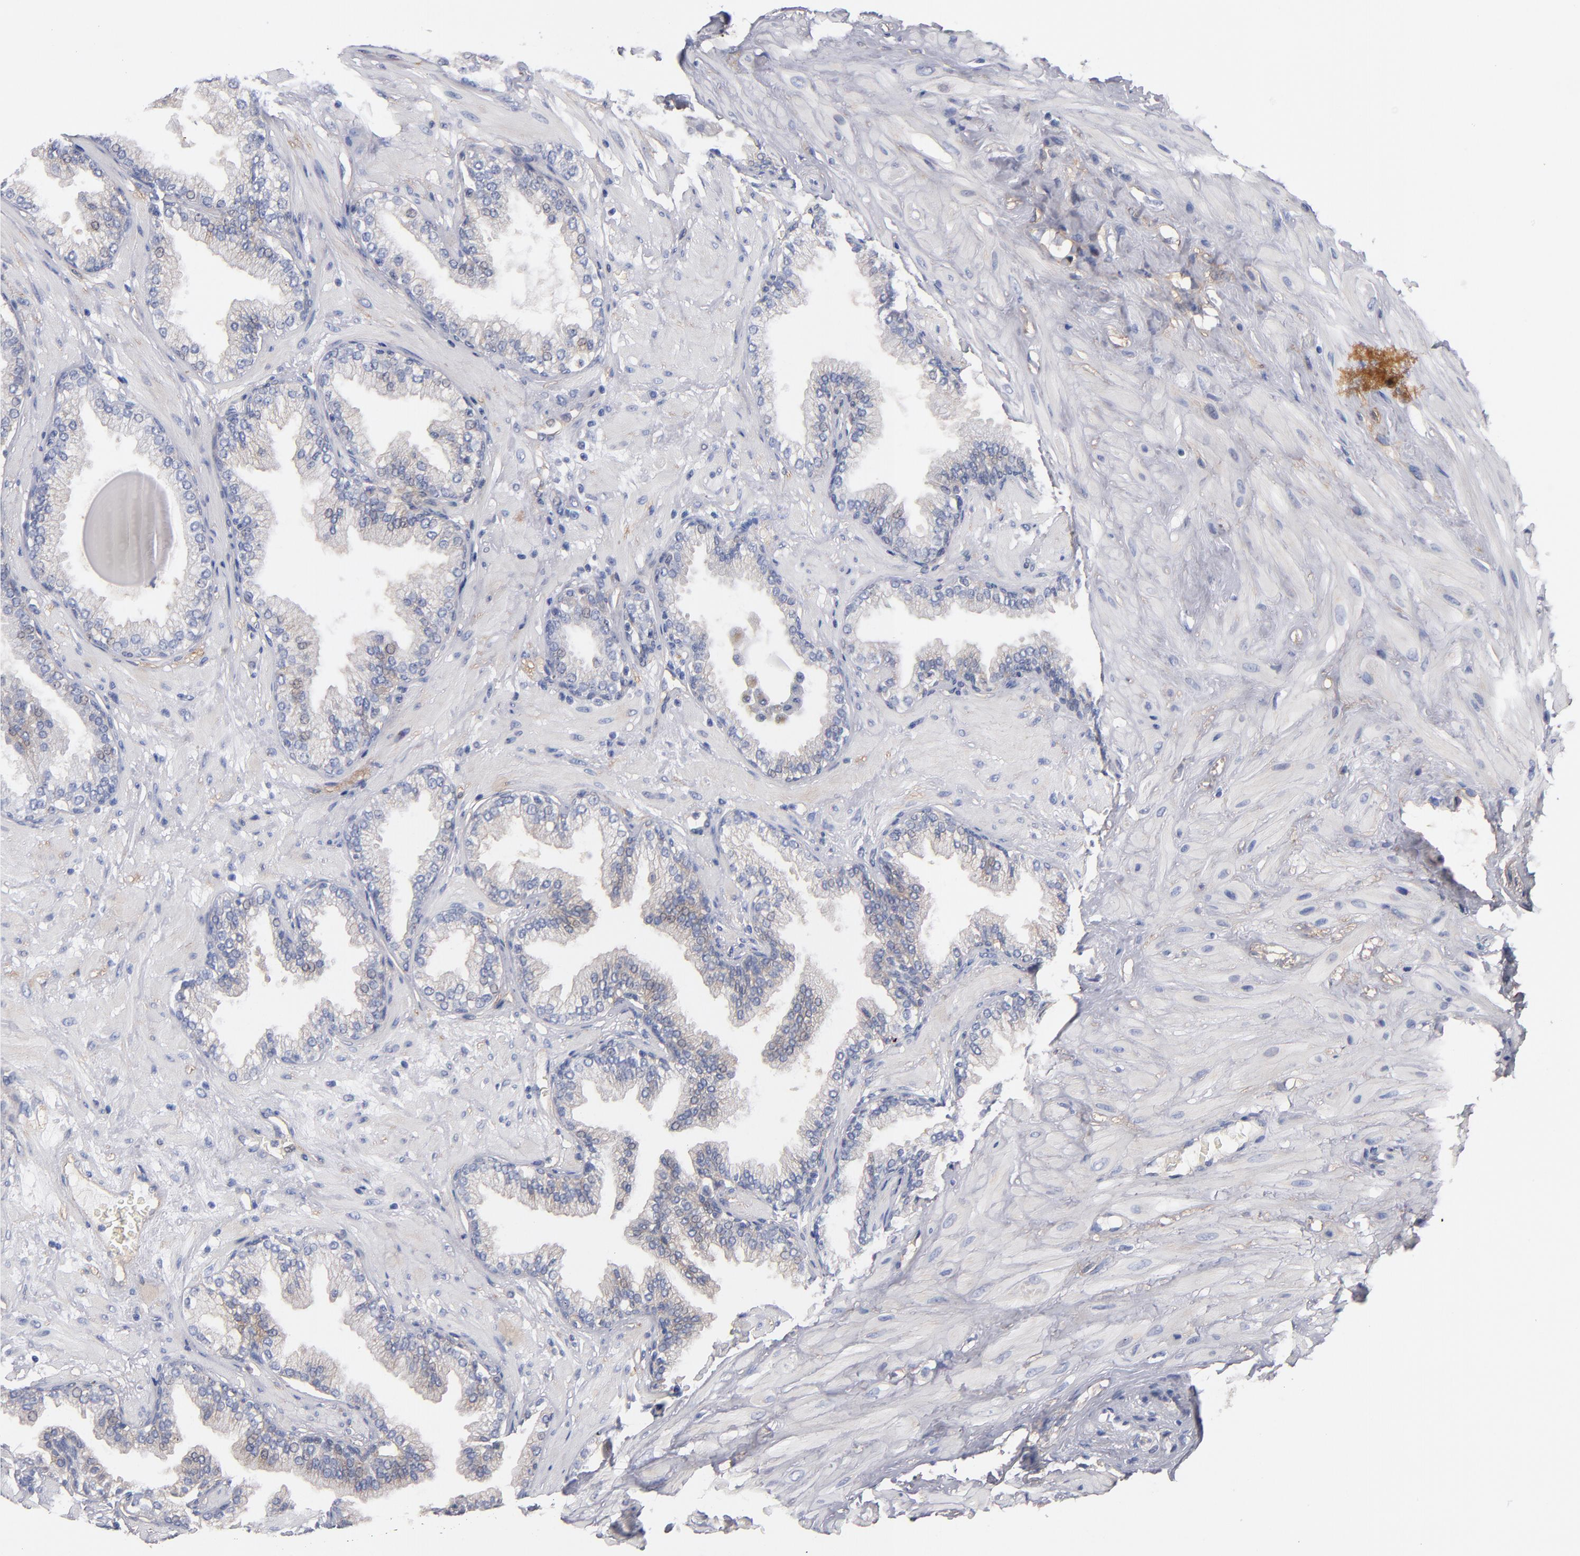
{"staining": {"intensity": "weak", "quantity": "<25%", "location": "cytoplasmic/membranous"}, "tissue": "prostate", "cell_type": "Glandular cells", "image_type": "normal", "snomed": [{"axis": "morphology", "description": "Normal tissue, NOS"}, {"axis": "topography", "description": "Prostate"}], "caption": "IHC image of benign prostate: human prostate stained with DAB exhibits no significant protein expression in glandular cells. (Brightfield microscopy of DAB (3,3'-diaminobenzidine) immunohistochemistry at high magnification).", "gene": "PLSCR4", "patient": {"sex": "male", "age": 64}}